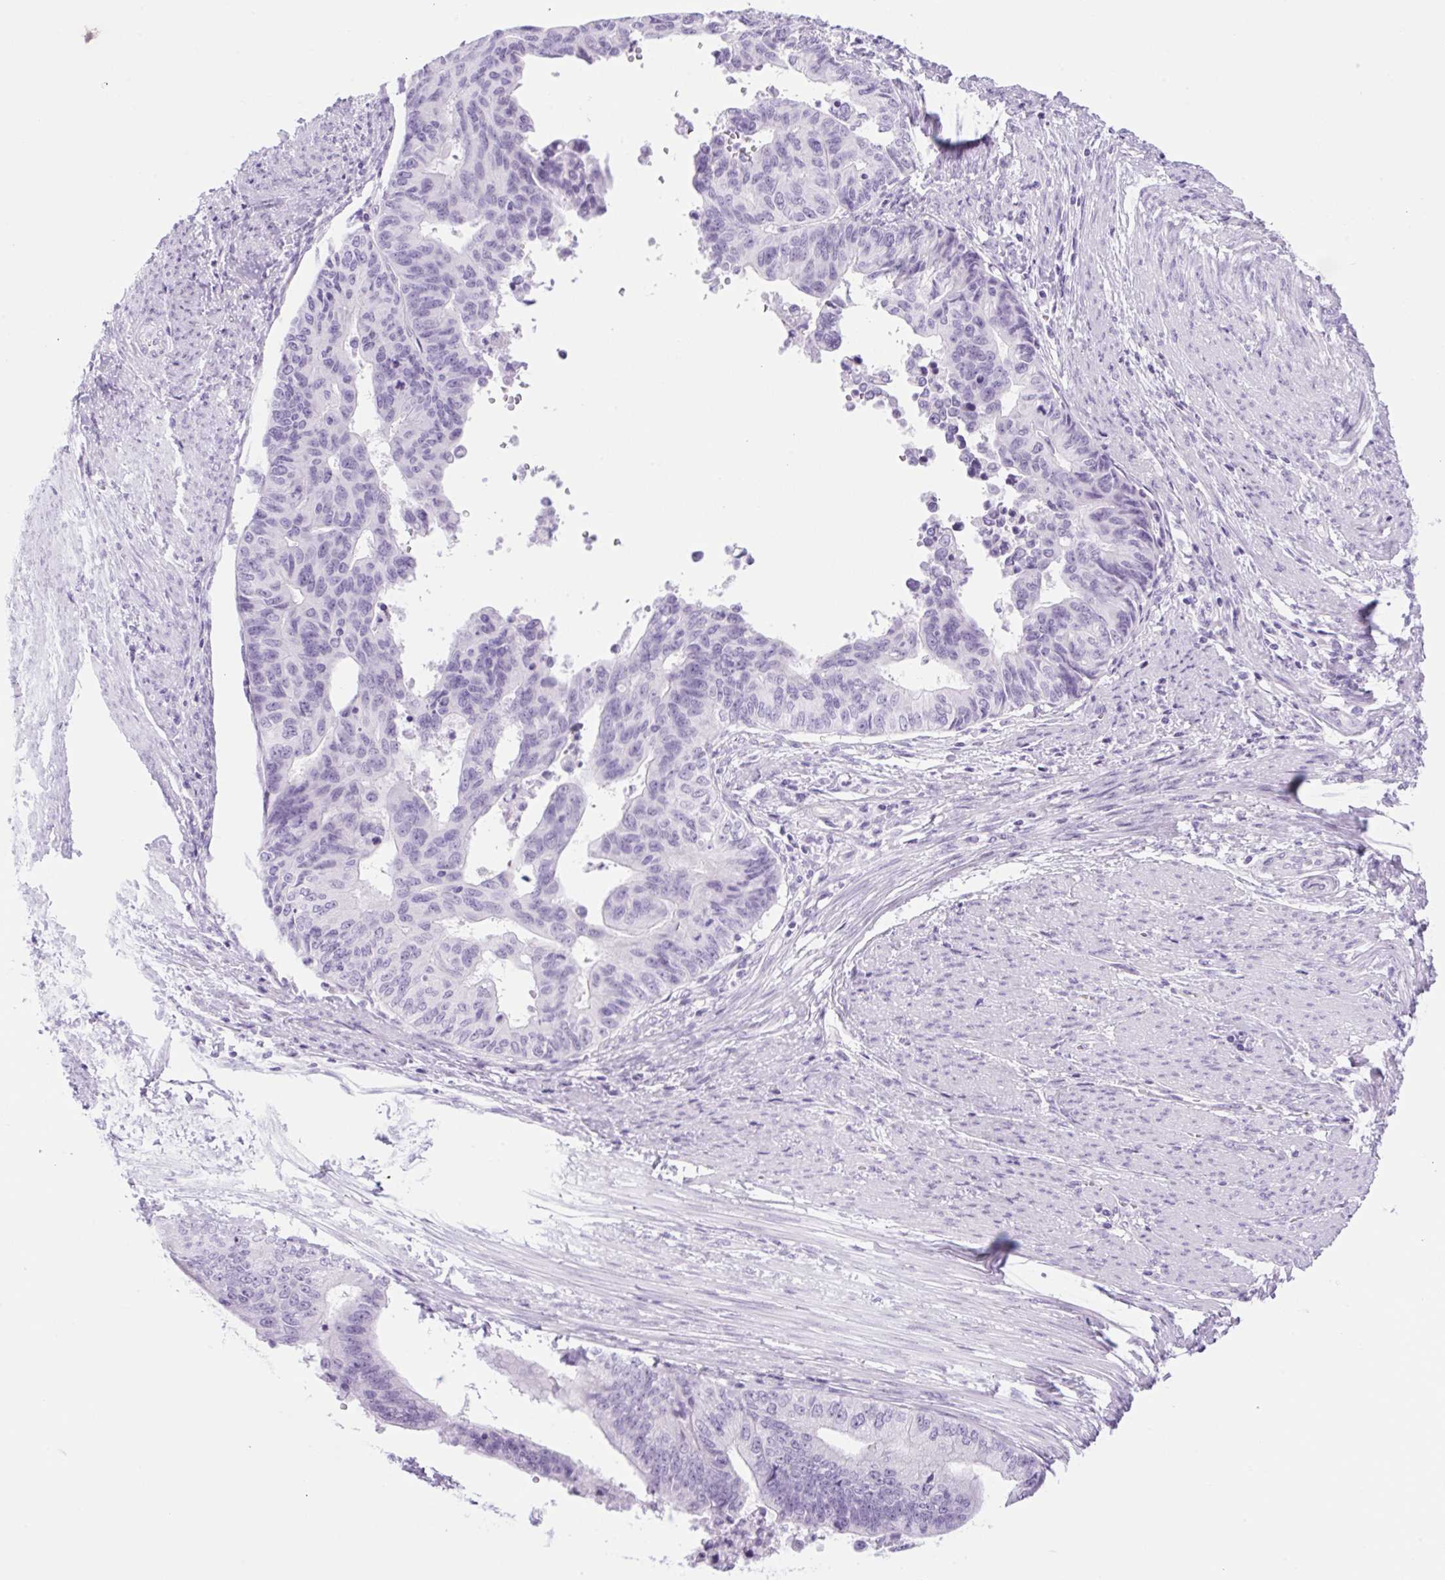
{"staining": {"intensity": "negative", "quantity": "none", "location": "none"}, "tissue": "endometrial cancer", "cell_type": "Tumor cells", "image_type": "cancer", "snomed": [{"axis": "morphology", "description": "Adenocarcinoma, NOS"}, {"axis": "topography", "description": "Endometrium"}], "caption": "A high-resolution micrograph shows IHC staining of endometrial adenocarcinoma, which shows no significant expression in tumor cells.", "gene": "SPACA5B", "patient": {"sex": "female", "age": 65}}